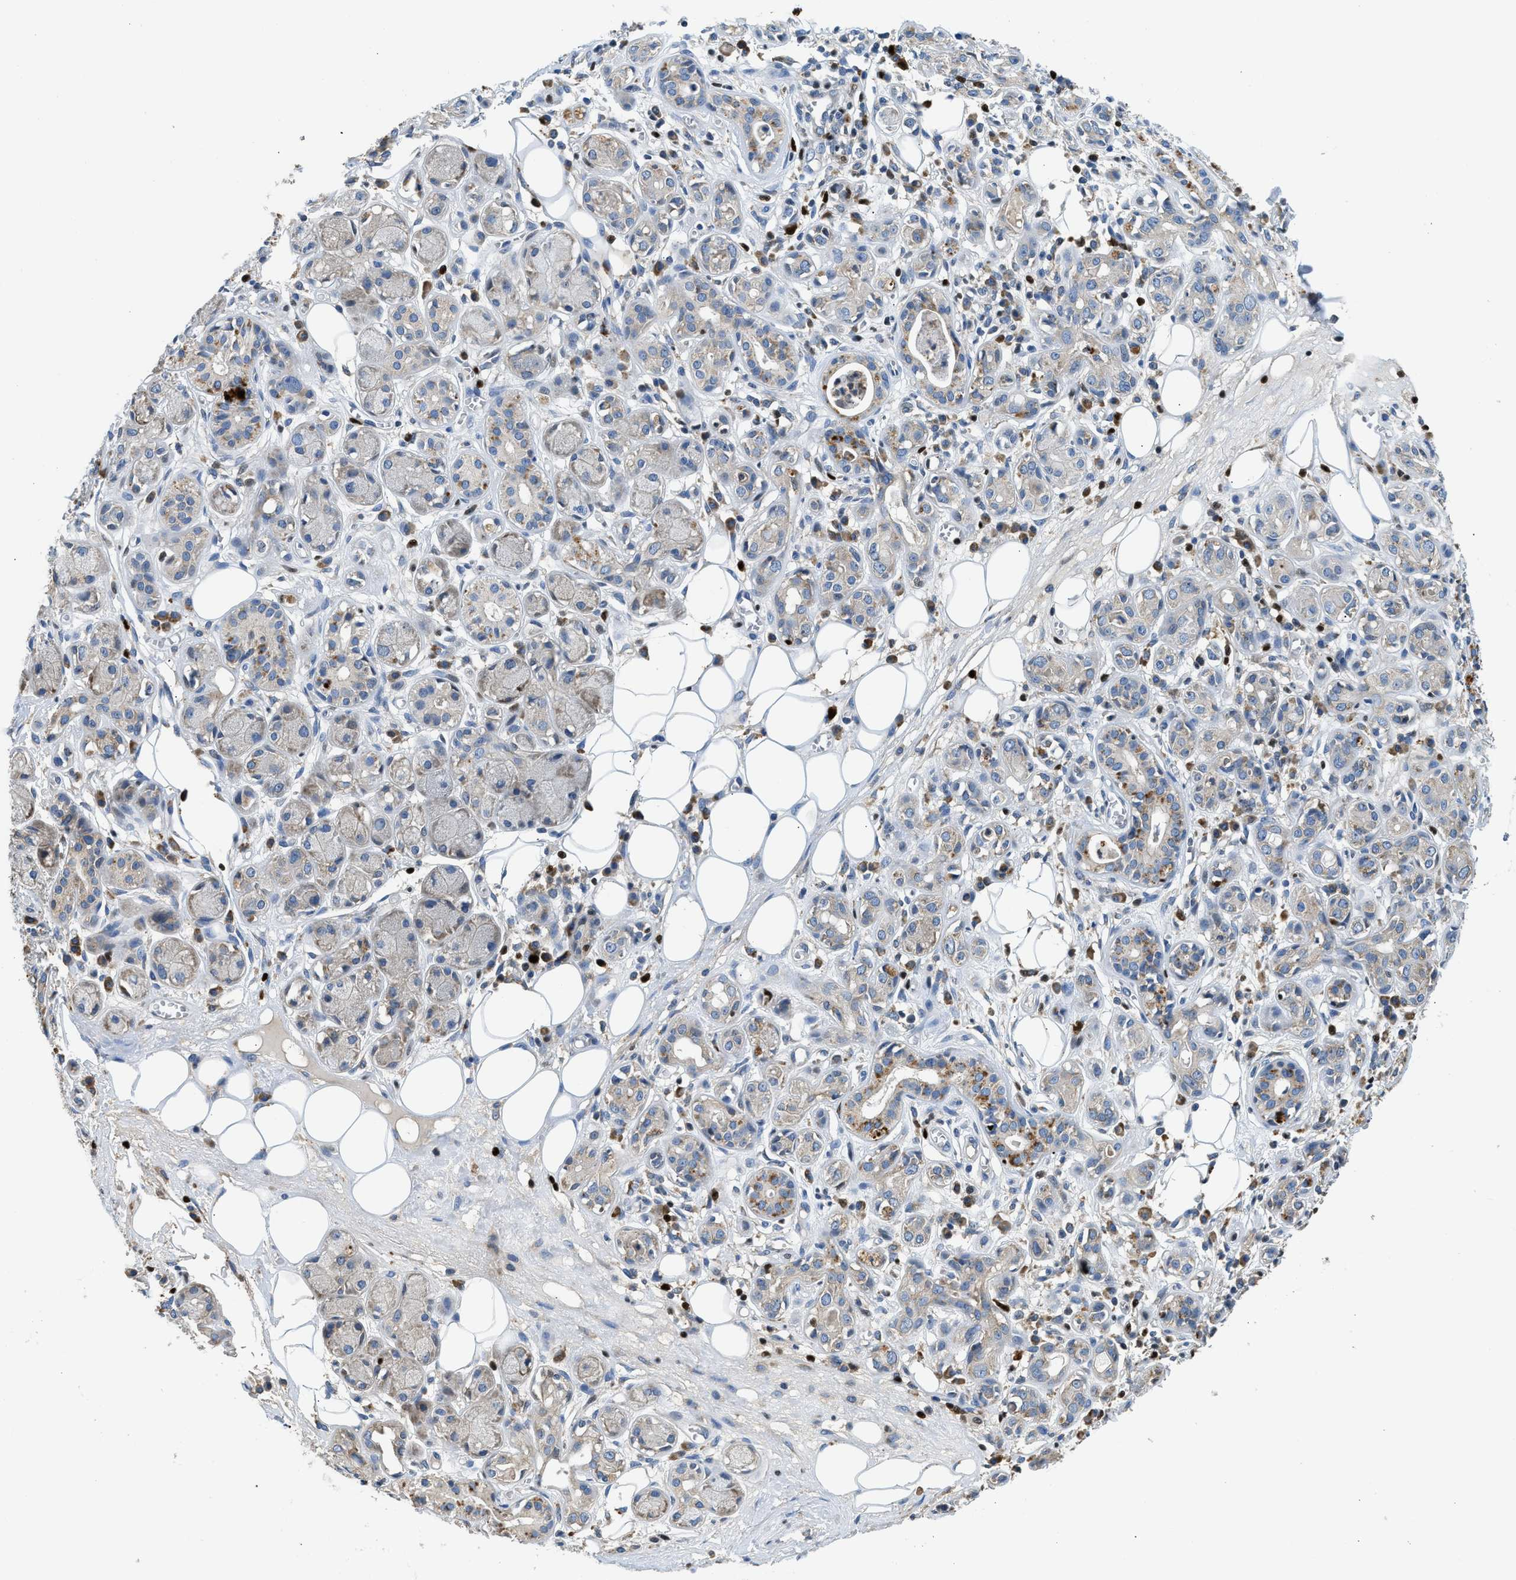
{"staining": {"intensity": "negative", "quantity": "none", "location": "none"}, "tissue": "adipose tissue", "cell_type": "Adipocytes", "image_type": "normal", "snomed": [{"axis": "morphology", "description": "Normal tissue, NOS"}, {"axis": "morphology", "description": "Inflammation, NOS"}, {"axis": "topography", "description": "Salivary gland"}, {"axis": "topography", "description": "Peripheral nerve tissue"}], "caption": "Immunohistochemistry image of normal adipose tissue: adipose tissue stained with DAB demonstrates no significant protein expression in adipocytes. (DAB immunohistochemistry visualized using brightfield microscopy, high magnification).", "gene": "TOX", "patient": {"sex": "female", "age": 75}}